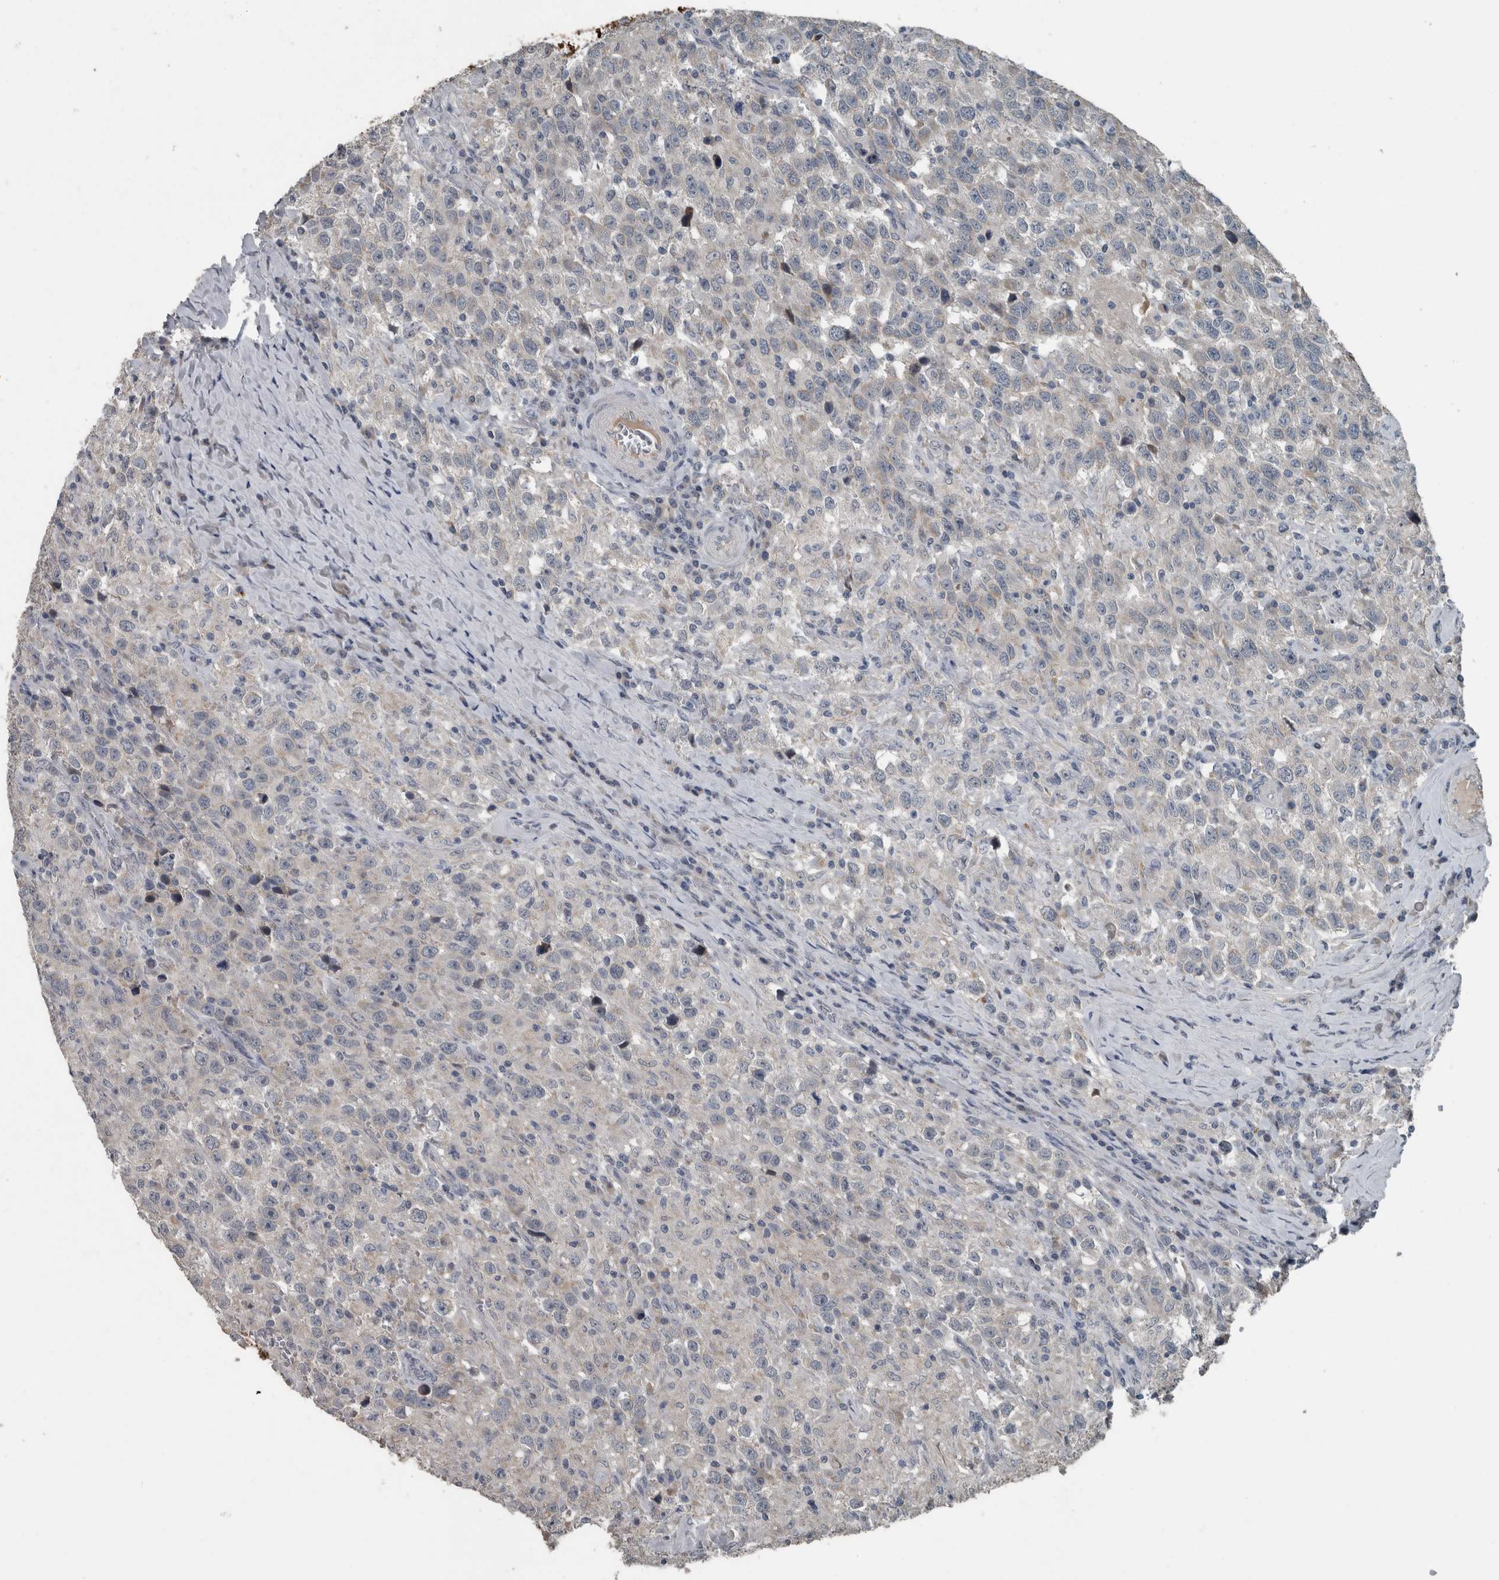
{"staining": {"intensity": "weak", "quantity": "25%-75%", "location": "cytoplasmic/membranous"}, "tissue": "testis cancer", "cell_type": "Tumor cells", "image_type": "cancer", "snomed": [{"axis": "morphology", "description": "Seminoma, NOS"}, {"axis": "topography", "description": "Testis"}], "caption": "Protein expression analysis of testis cancer (seminoma) reveals weak cytoplasmic/membranous expression in approximately 25%-75% of tumor cells. (IHC, brightfield microscopy, high magnification).", "gene": "KRT20", "patient": {"sex": "male", "age": 41}}